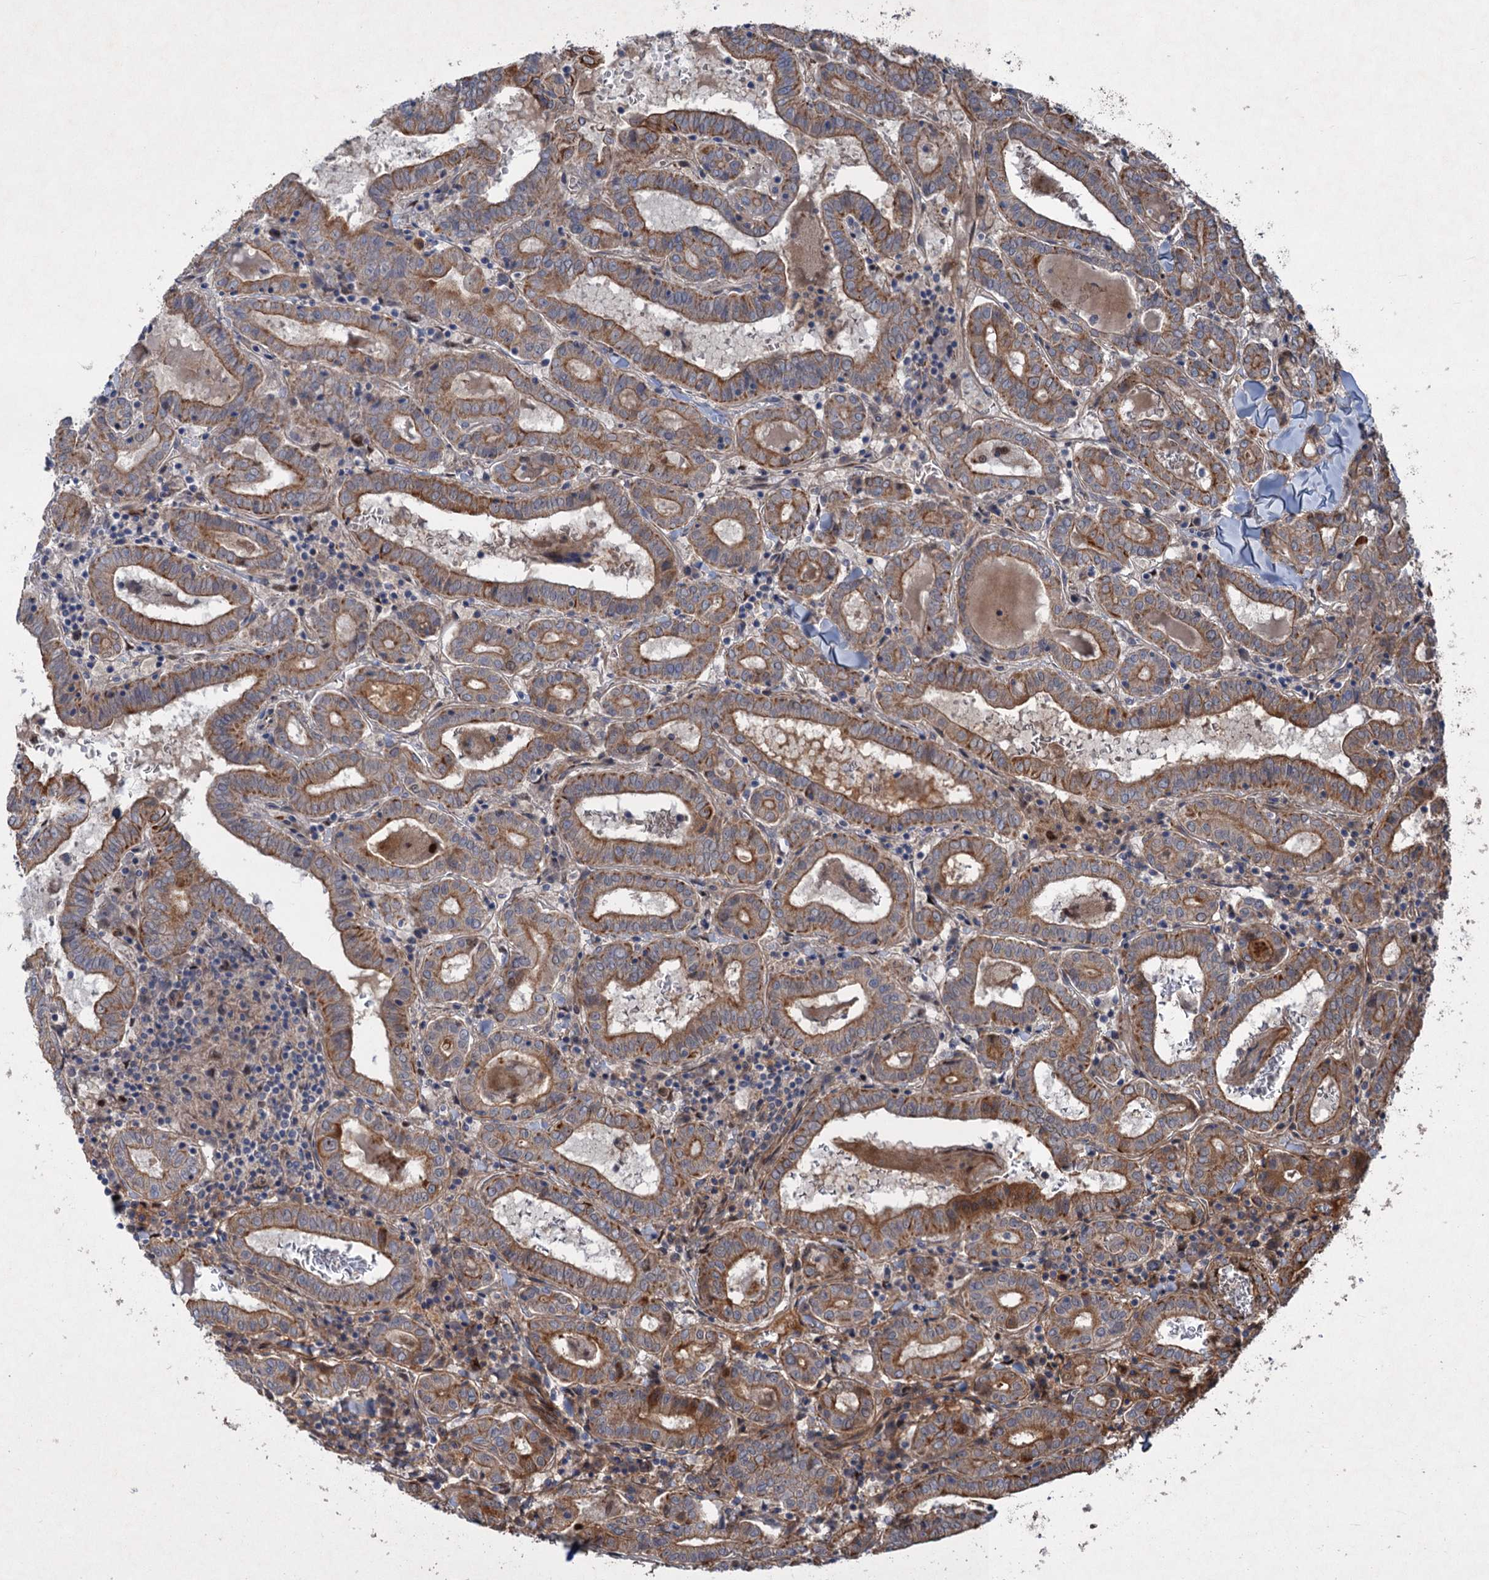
{"staining": {"intensity": "moderate", "quantity": ">75%", "location": "cytoplasmic/membranous"}, "tissue": "thyroid cancer", "cell_type": "Tumor cells", "image_type": "cancer", "snomed": [{"axis": "morphology", "description": "Papillary adenocarcinoma, NOS"}, {"axis": "topography", "description": "Thyroid gland"}], "caption": "High-magnification brightfield microscopy of thyroid cancer (papillary adenocarcinoma) stained with DAB (brown) and counterstained with hematoxylin (blue). tumor cells exhibit moderate cytoplasmic/membranous expression is appreciated in about>75% of cells.", "gene": "TTC31", "patient": {"sex": "female", "age": 72}}